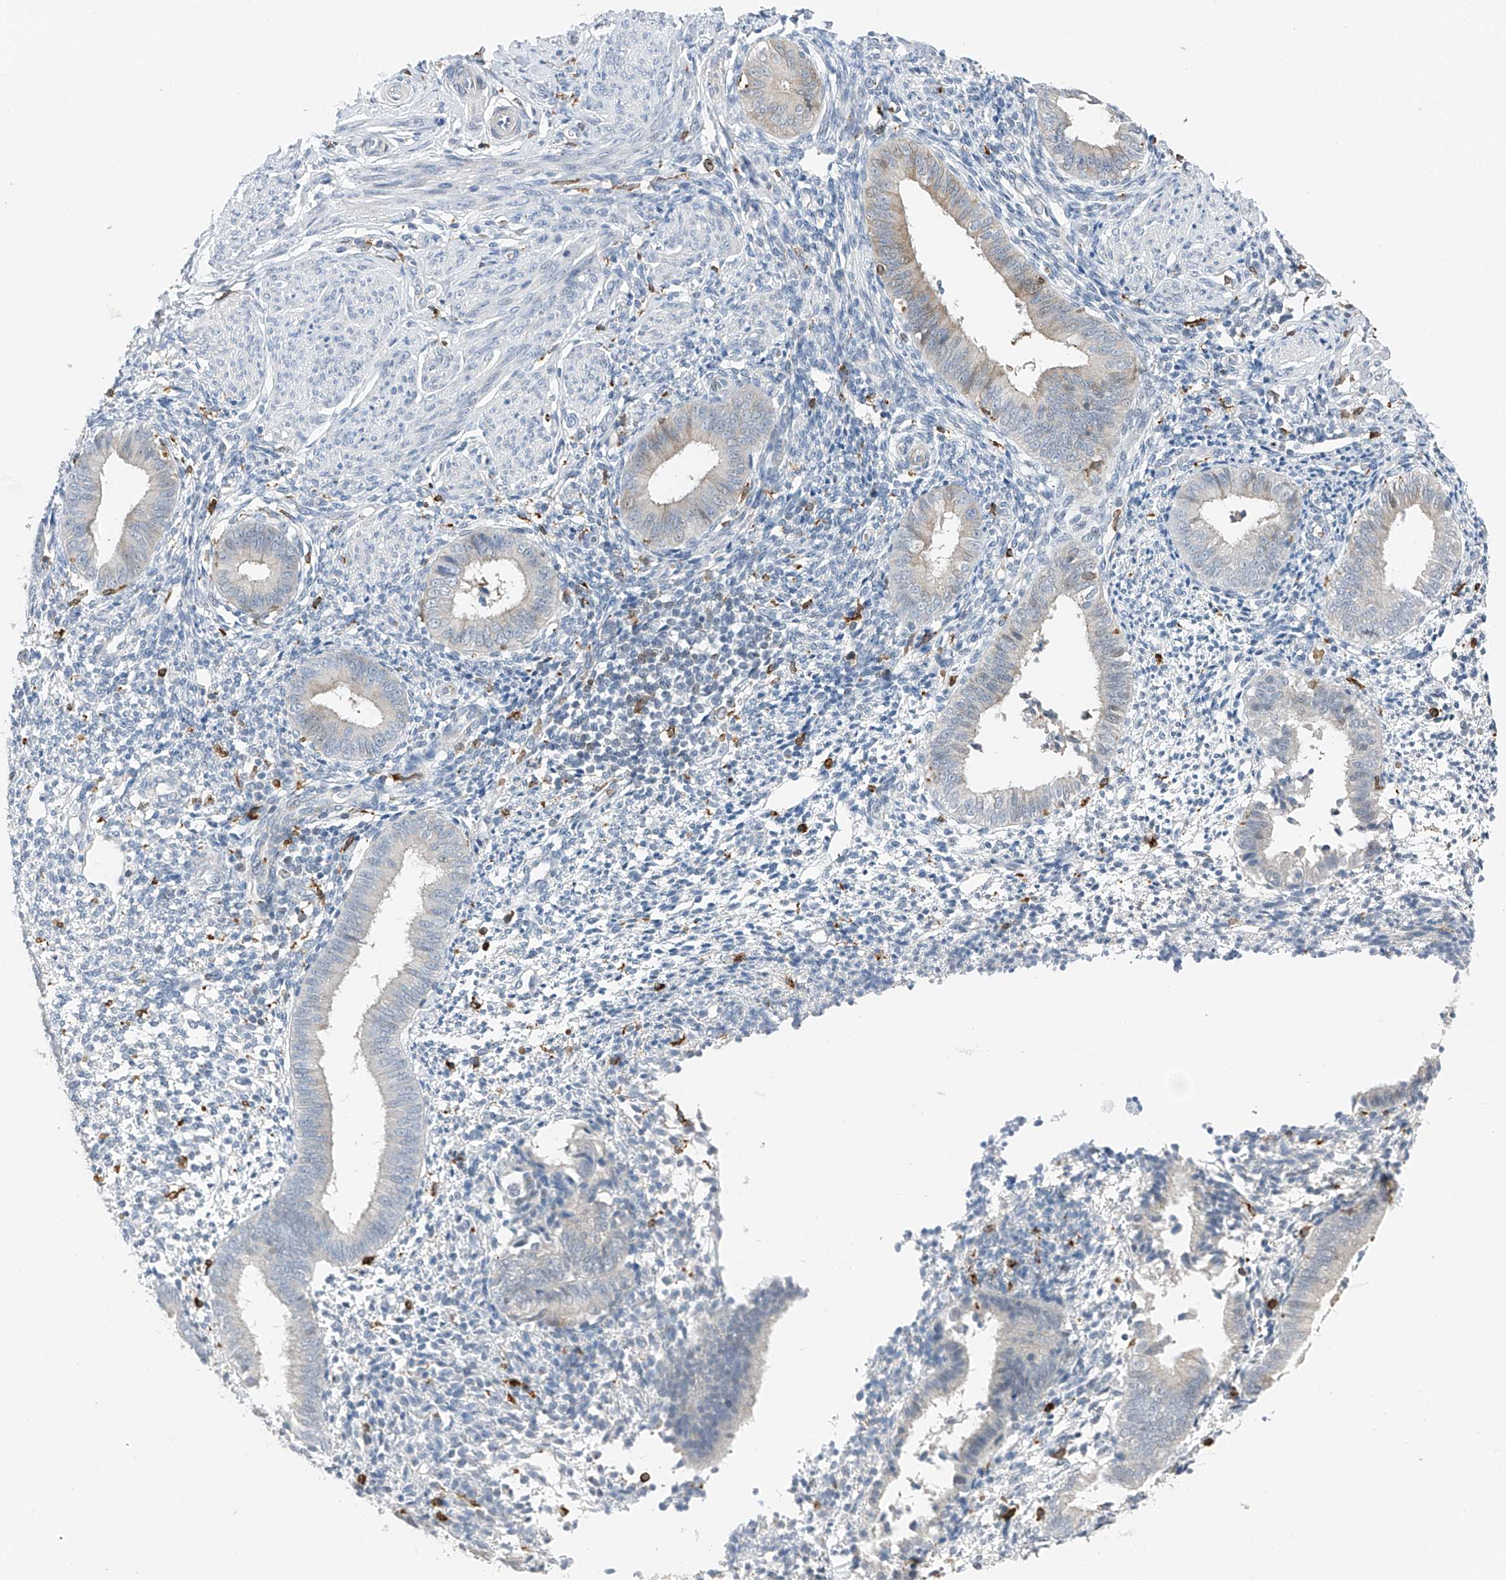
{"staining": {"intensity": "negative", "quantity": "none", "location": "none"}, "tissue": "endometrium", "cell_type": "Cells in endometrial stroma", "image_type": "normal", "snomed": [{"axis": "morphology", "description": "Normal tissue, NOS"}, {"axis": "topography", "description": "Uterus"}, {"axis": "topography", "description": "Endometrium"}], "caption": "This is an IHC photomicrograph of unremarkable human endometrium. There is no expression in cells in endometrial stroma.", "gene": "TBXAS1", "patient": {"sex": "female", "age": 48}}